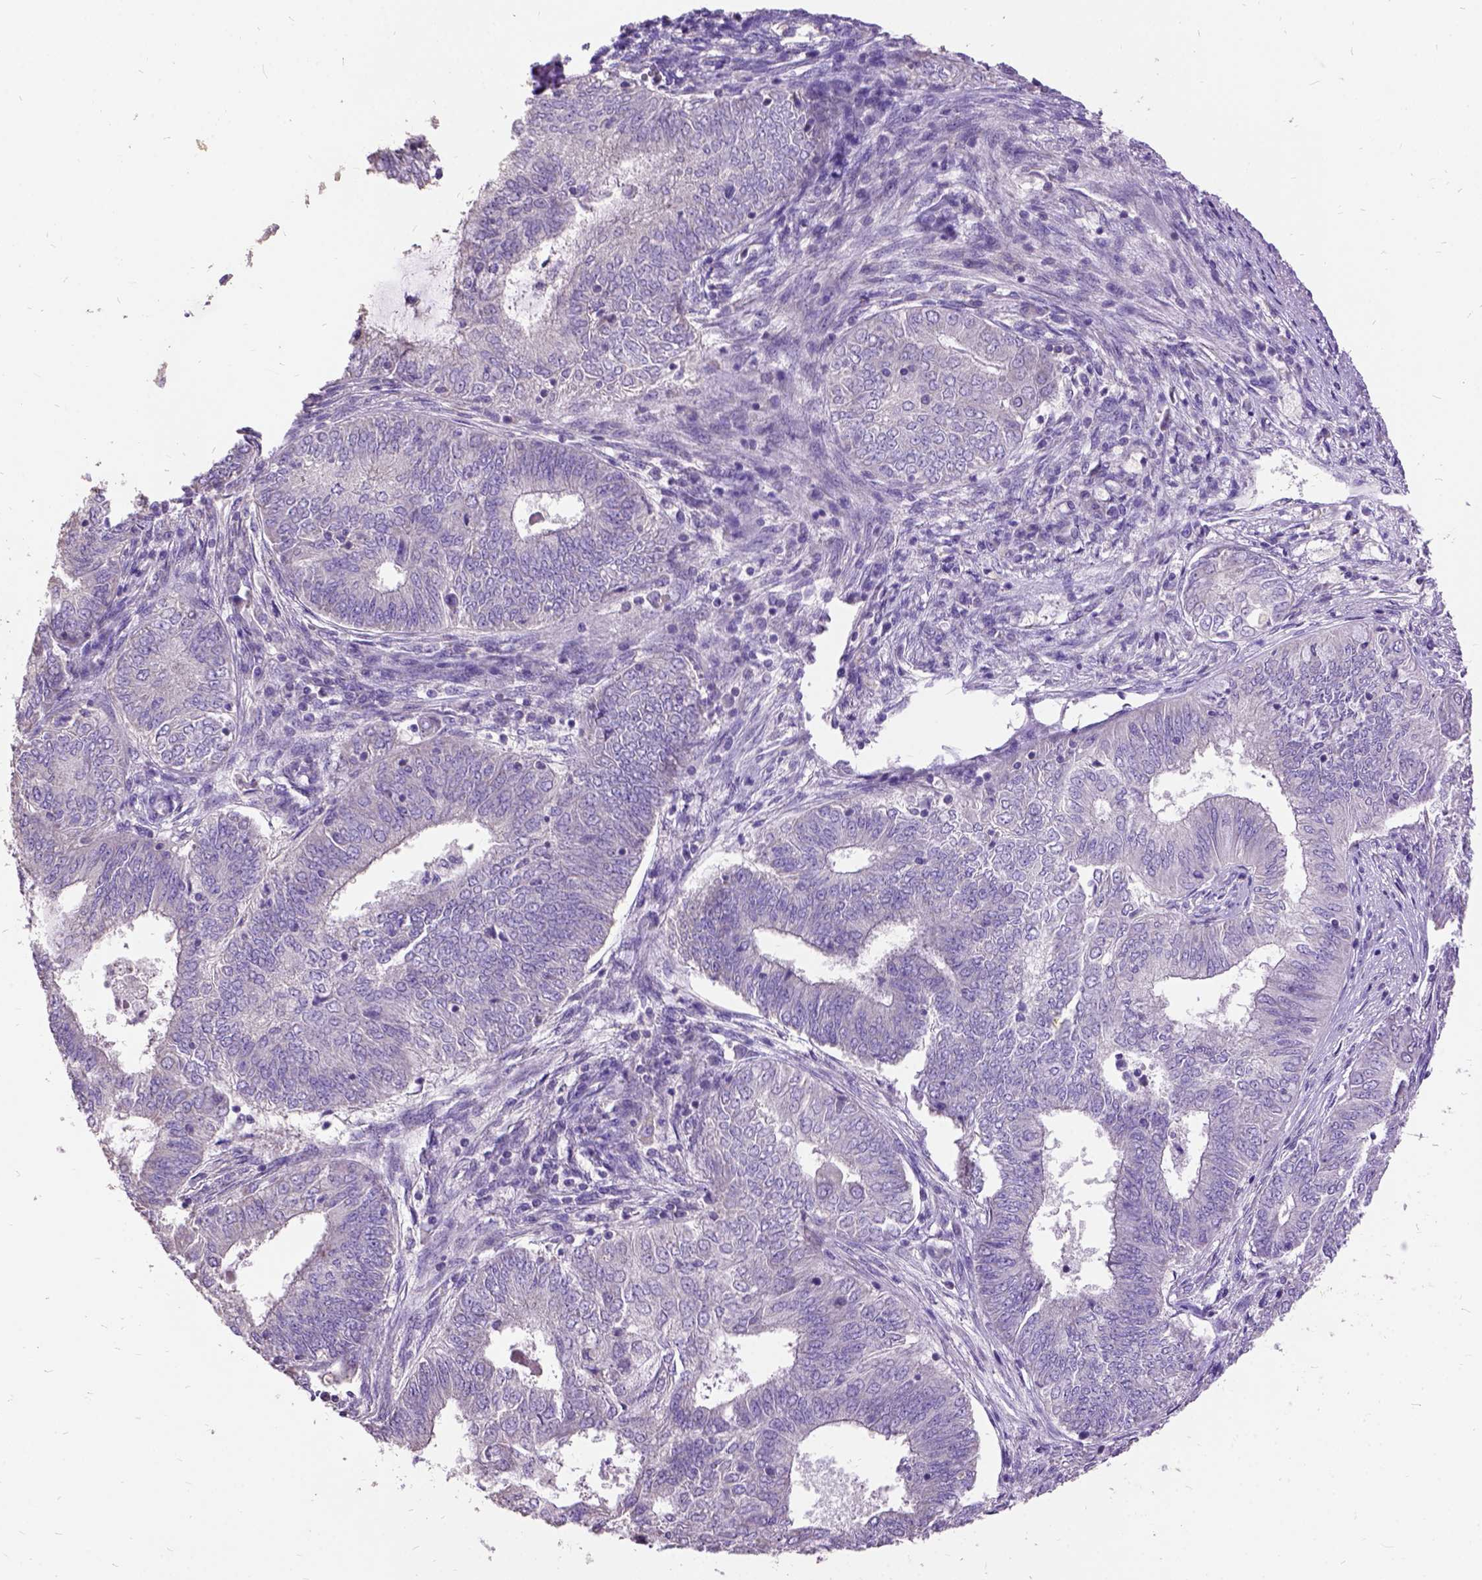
{"staining": {"intensity": "negative", "quantity": "none", "location": "none"}, "tissue": "endometrial cancer", "cell_type": "Tumor cells", "image_type": "cancer", "snomed": [{"axis": "morphology", "description": "Adenocarcinoma, NOS"}, {"axis": "topography", "description": "Endometrium"}], "caption": "A histopathology image of adenocarcinoma (endometrial) stained for a protein displays no brown staining in tumor cells. Nuclei are stained in blue.", "gene": "DQX1", "patient": {"sex": "female", "age": 62}}